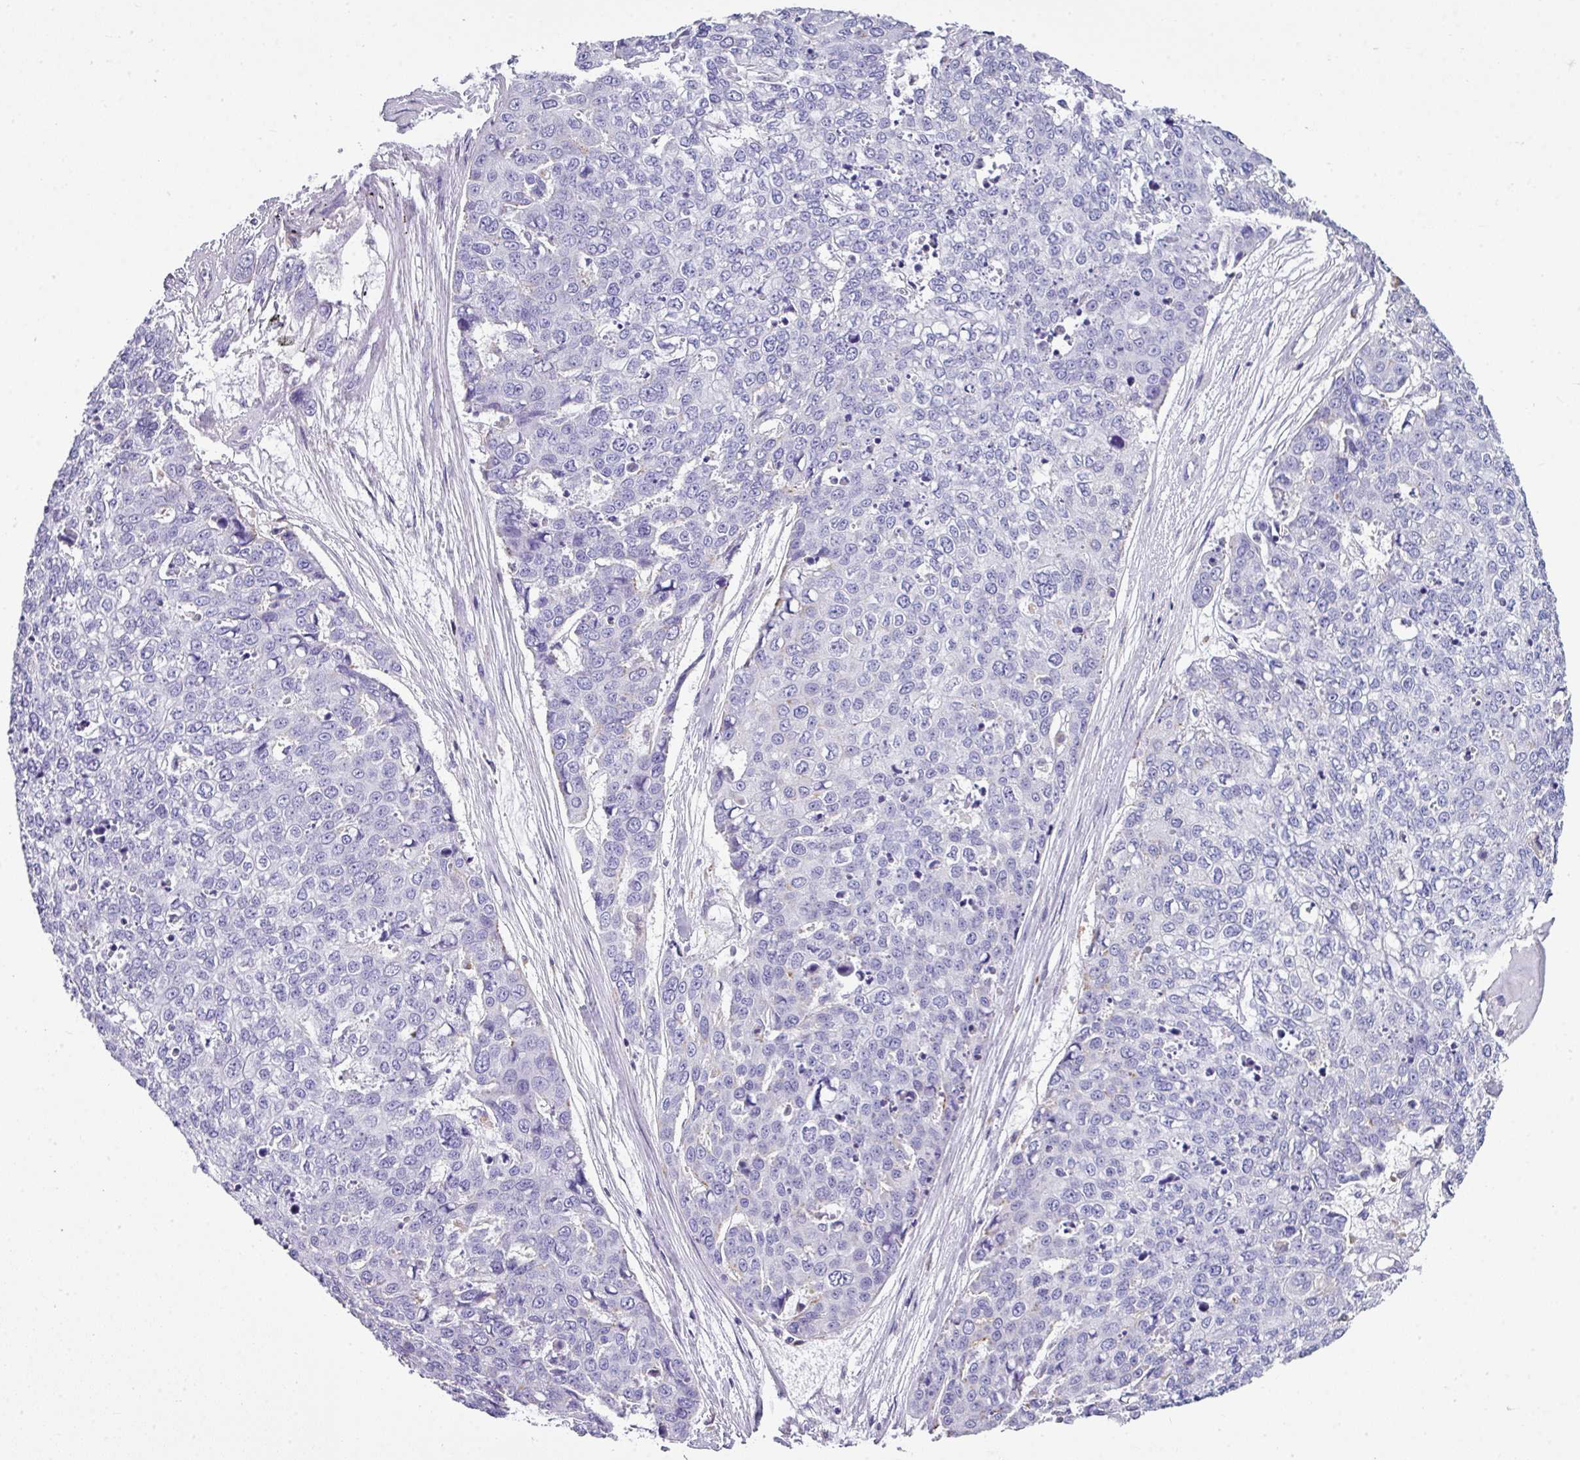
{"staining": {"intensity": "negative", "quantity": "none", "location": "none"}, "tissue": "skin cancer", "cell_type": "Tumor cells", "image_type": "cancer", "snomed": [{"axis": "morphology", "description": "Squamous cell carcinoma, NOS"}, {"axis": "topography", "description": "Skin"}], "caption": "A high-resolution image shows immunohistochemistry (IHC) staining of skin cancer, which demonstrates no significant positivity in tumor cells. (Brightfield microscopy of DAB (3,3'-diaminobenzidine) immunohistochemistry (IHC) at high magnification).", "gene": "ZNF568", "patient": {"sex": "female", "age": 44}}